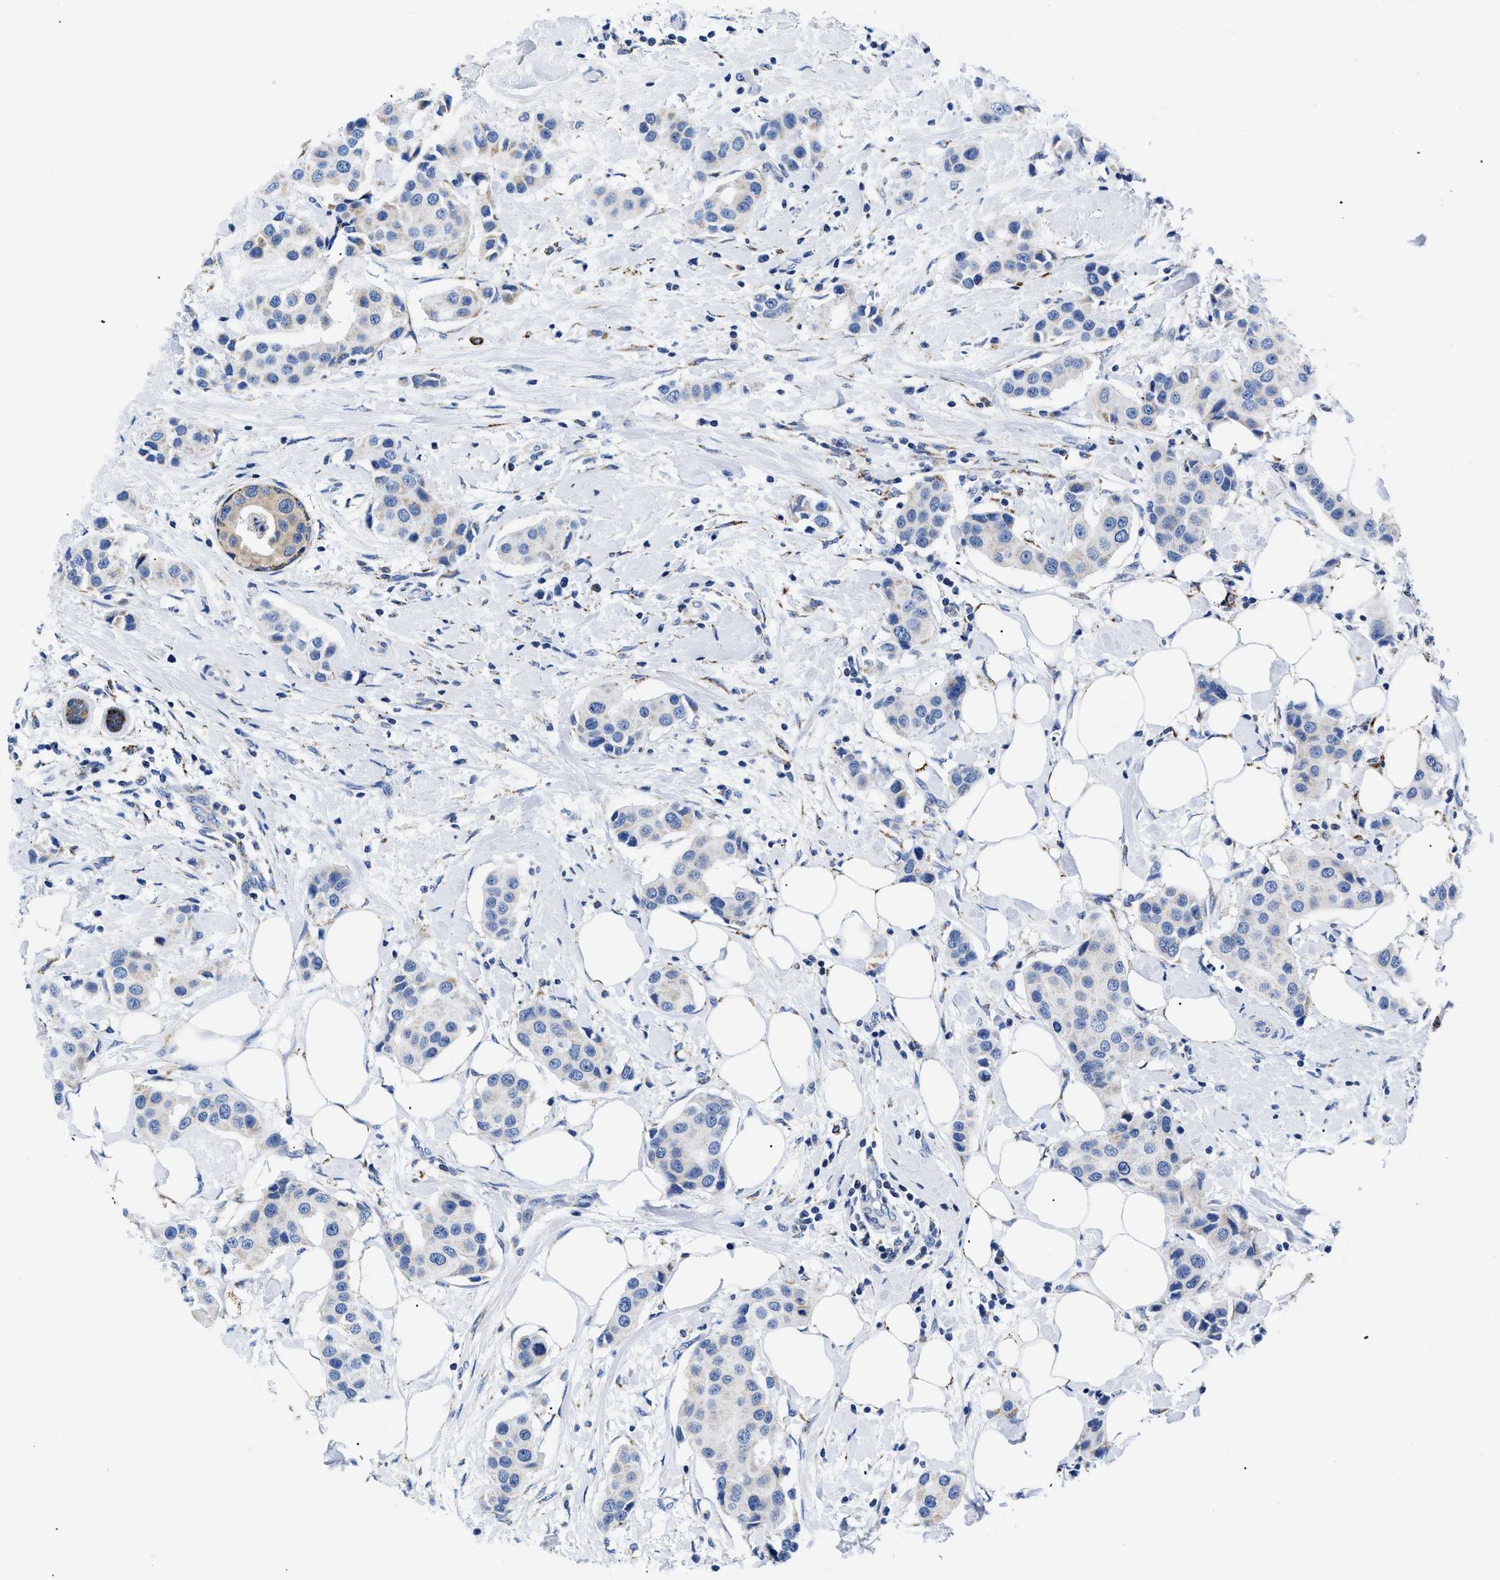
{"staining": {"intensity": "negative", "quantity": "none", "location": "none"}, "tissue": "breast cancer", "cell_type": "Tumor cells", "image_type": "cancer", "snomed": [{"axis": "morphology", "description": "Normal tissue, NOS"}, {"axis": "morphology", "description": "Duct carcinoma"}, {"axis": "topography", "description": "Breast"}], "caption": "Immunohistochemistry photomicrograph of neoplastic tissue: breast cancer stained with DAB exhibits no significant protein expression in tumor cells.", "gene": "GPR149", "patient": {"sex": "female", "age": 39}}